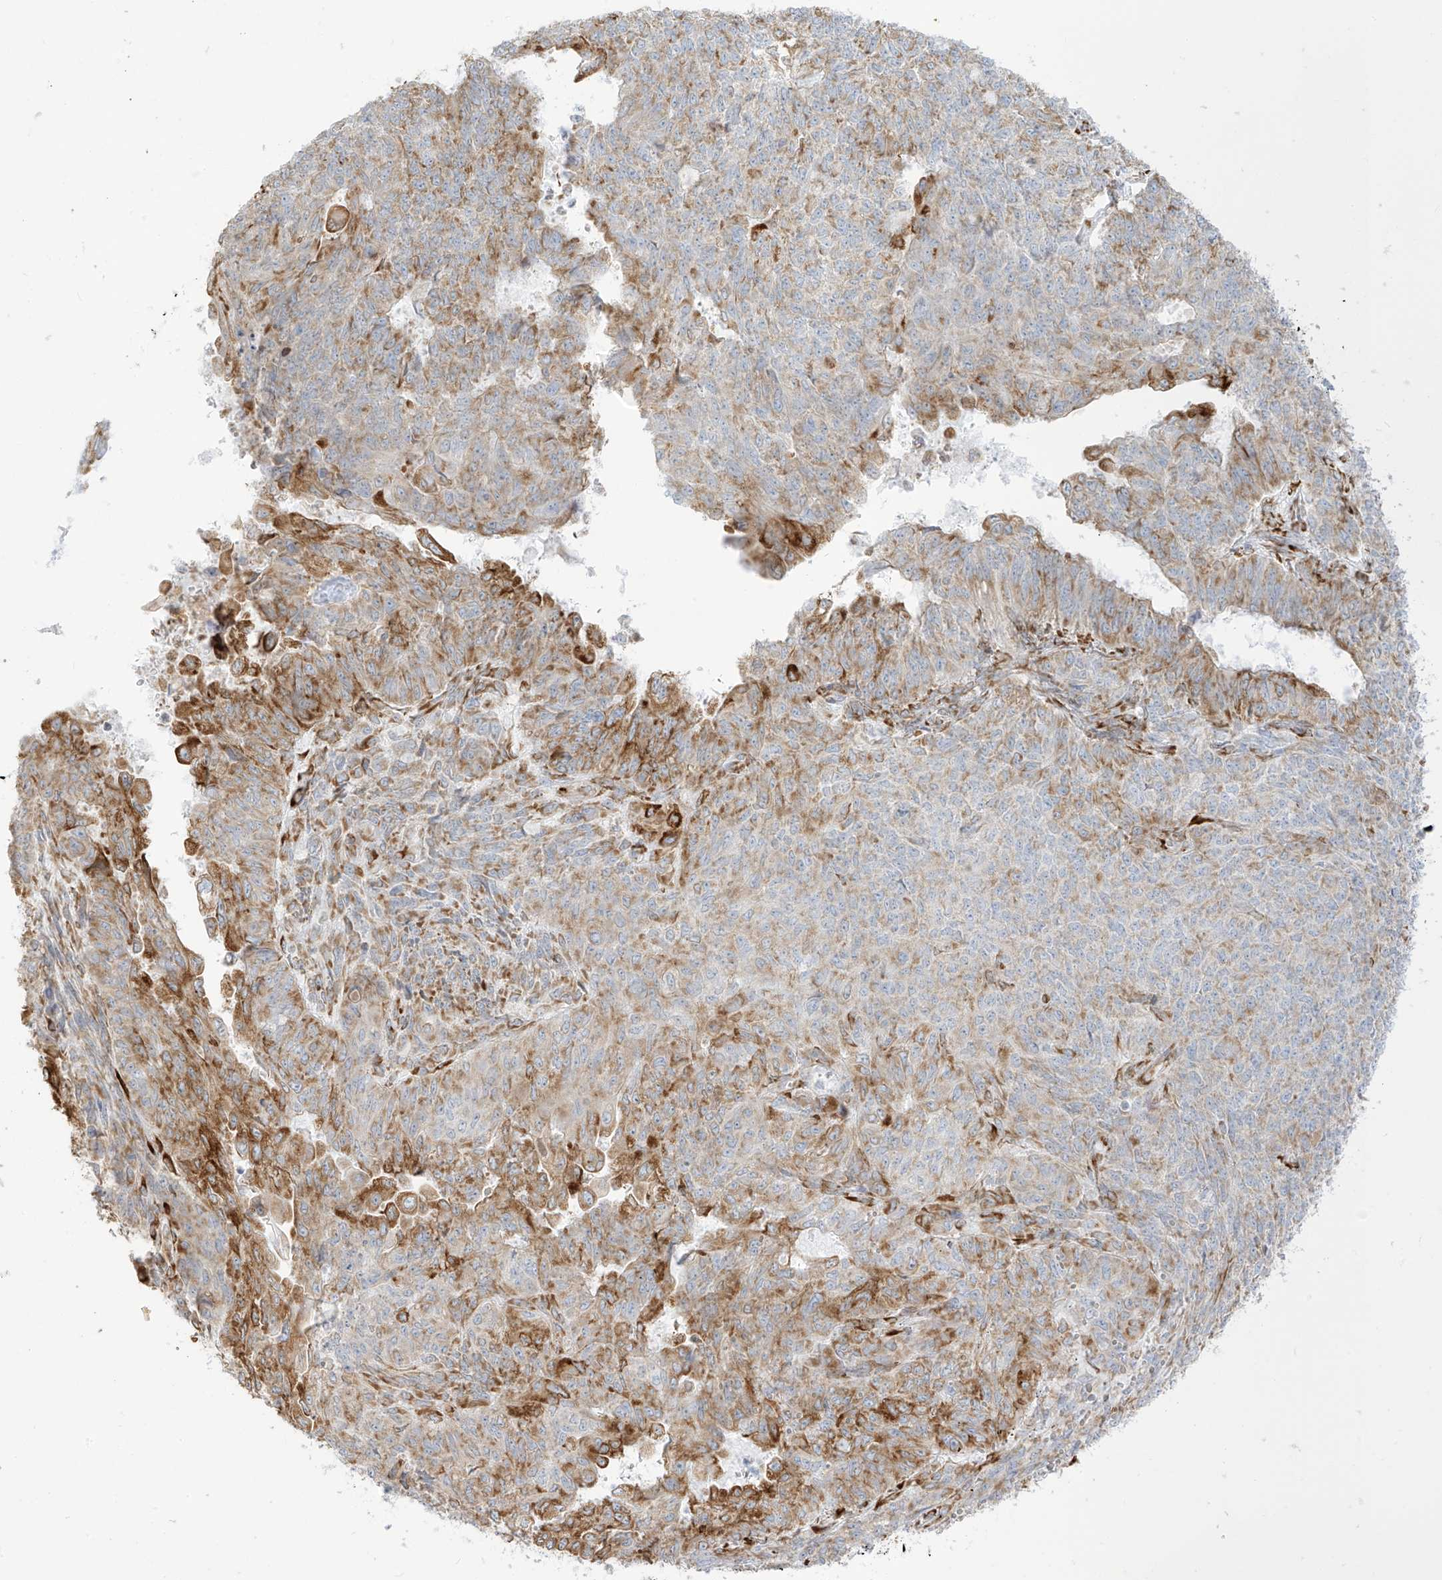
{"staining": {"intensity": "moderate", "quantity": "25%-75%", "location": "cytoplasmic/membranous"}, "tissue": "endometrial cancer", "cell_type": "Tumor cells", "image_type": "cancer", "snomed": [{"axis": "morphology", "description": "Adenocarcinoma, NOS"}, {"axis": "topography", "description": "Endometrium"}], "caption": "Protein staining reveals moderate cytoplasmic/membranous expression in approximately 25%-75% of tumor cells in adenocarcinoma (endometrial). The staining was performed using DAB, with brown indicating positive protein expression. Nuclei are stained blue with hematoxylin.", "gene": "LRRC59", "patient": {"sex": "female", "age": 32}}